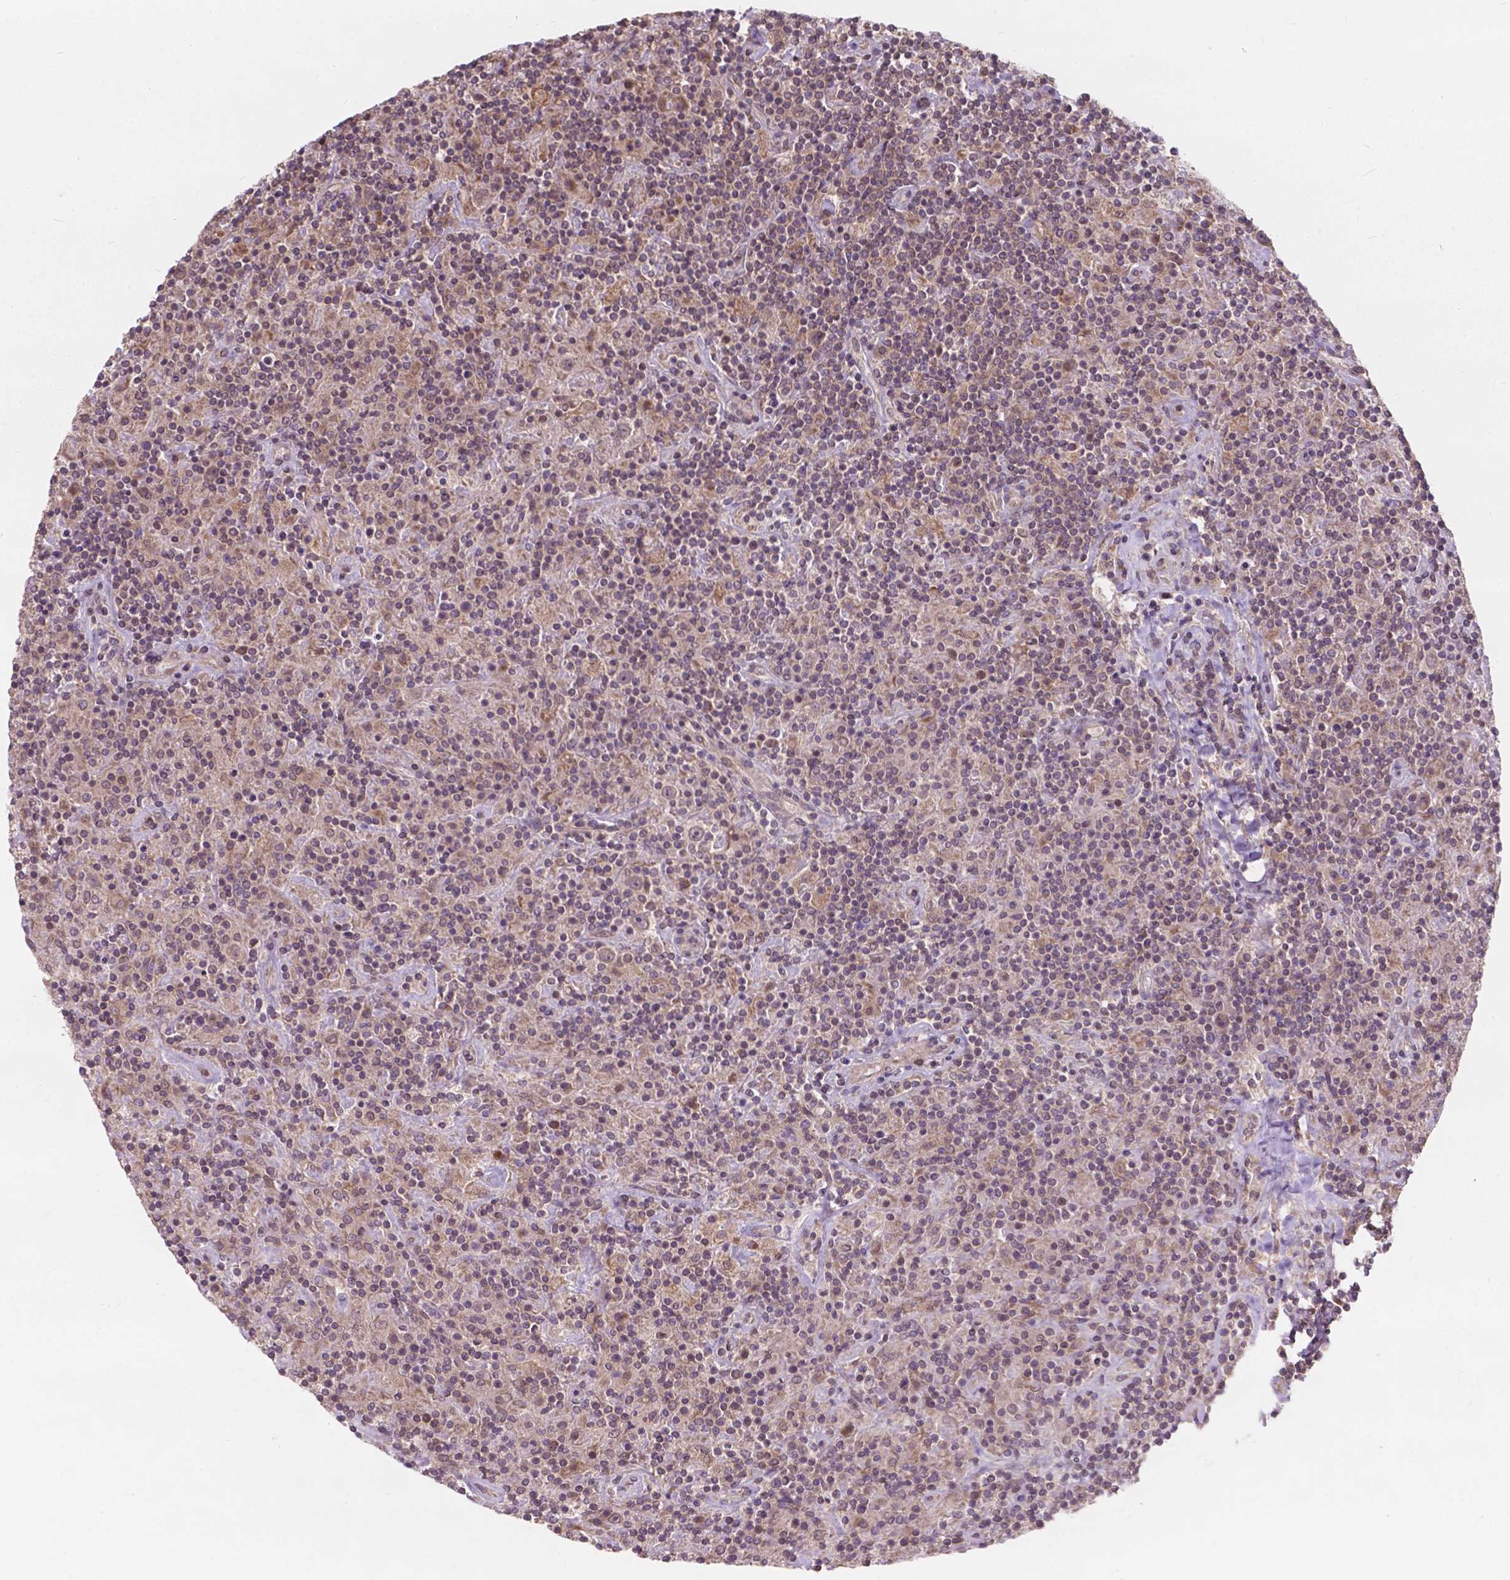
{"staining": {"intensity": "weak", "quantity": "<25%", "location": "cytoplasmic/membranous"}, "tissue": "lymphoma", "cell_type": "Tumor cells", "image_type": "cancer", "snomed": [{"axis": "morphology", "description": "Hodgkin's disease, NOS"}, {"axis": "topography", "description": "Lymph node"}], "caption": "This is an immunohistochemistry (IHC) photomicrograph of human lymphoma. There is no positivity in tumor cells.", "gene": "MRPL33", "patient": {"sex": "male", "age": 70}}